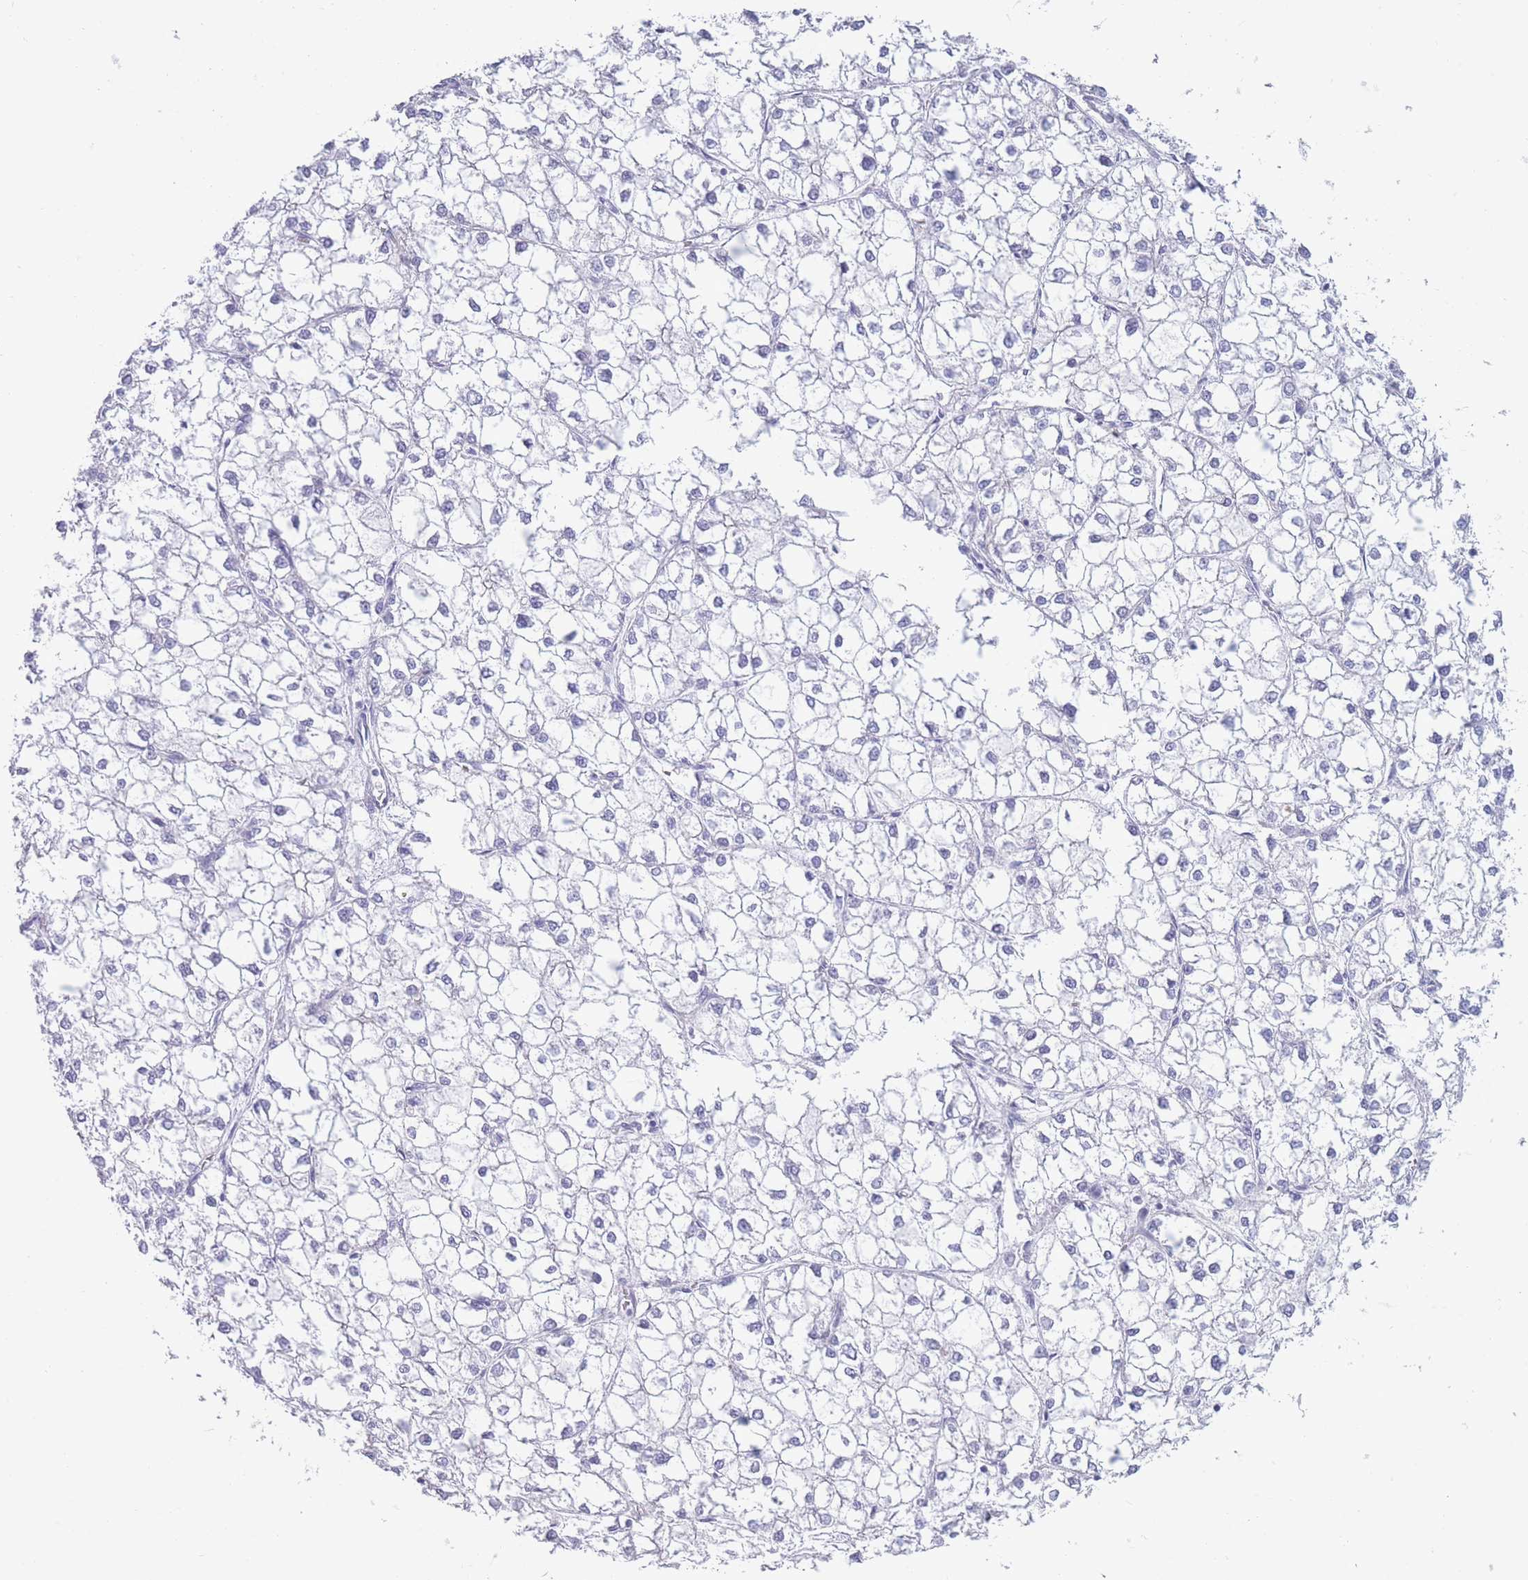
{"staining": {"intensity": "negative", "quantity": "none", "location": "none"}, "tissue": "liver cancer", "cell_type": "Tumor cells", "image_type": "cancer", "snomed": [{"axis": "morphology", "description": "Carcinoma, Hepatocellular, NOS"}, {"axis": "topography", "description": "Liver"}], "caption": "Image shows no protein positivity in tumor cells of liver cancer tissue.", "gene": "TNFSF11", "patient": {"sex": "female", "age": 43}}